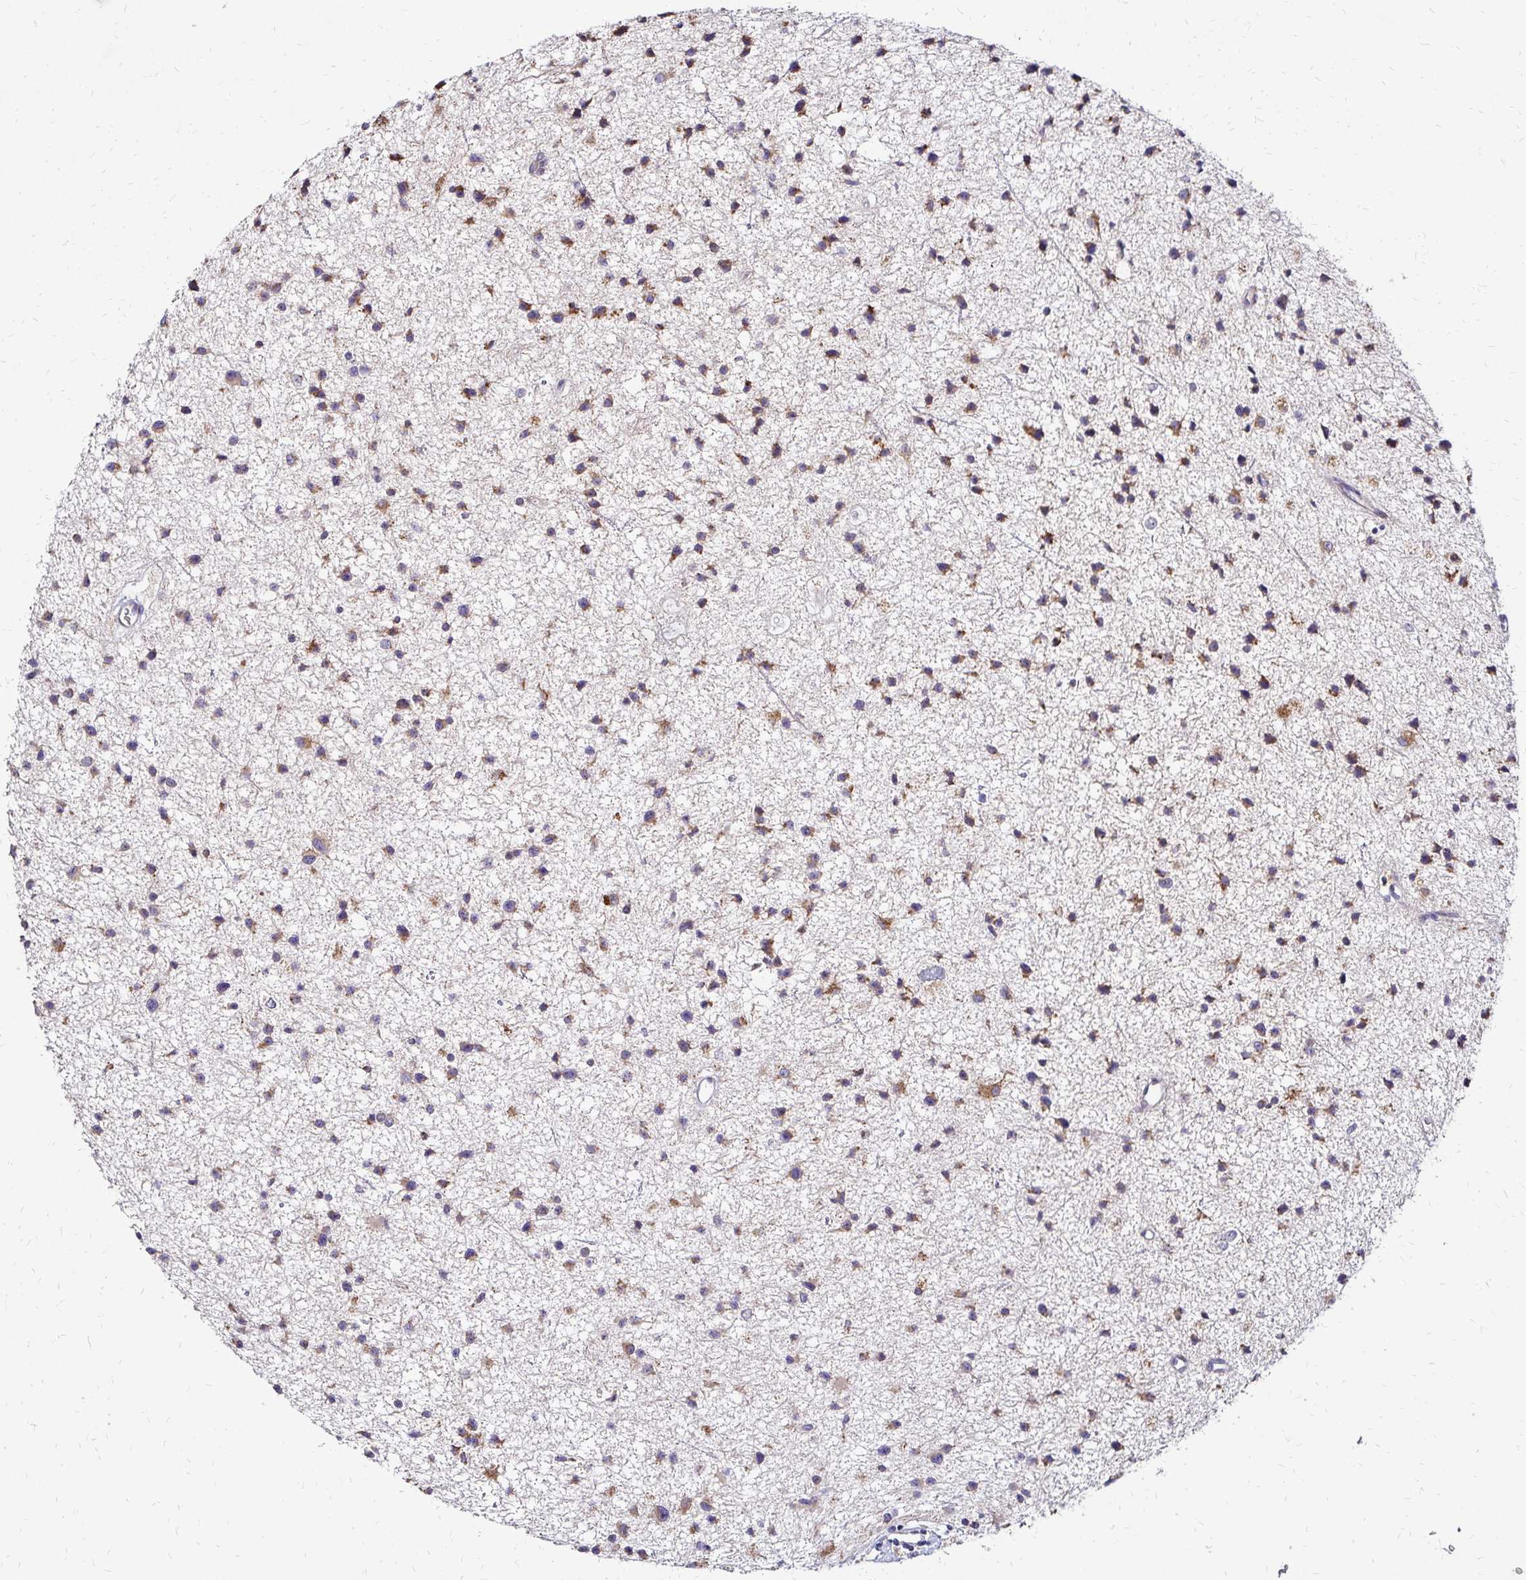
{"staining": {"intensity": "moderate", "quantity": "25%-75%", "location": "cytoplasmic/membranous"}, "tissue": "glioma", "cell_type": "Tumor cells", "image_type": "cancer", "snomed": [{"axis": "morphology", "description": "Glioma, malignant, Low grade"}, {"axis": "topography", "description": "Brain"}], "caption": "This histopathology image reveals immunohistochemistry (IHC) staining of glioma, with medium moderate cytoplasmic/membranous positivity in about 25%-75% of tumor cells.", "gene": "IDUA", "patient": {"sex": "male", "age": 43}}